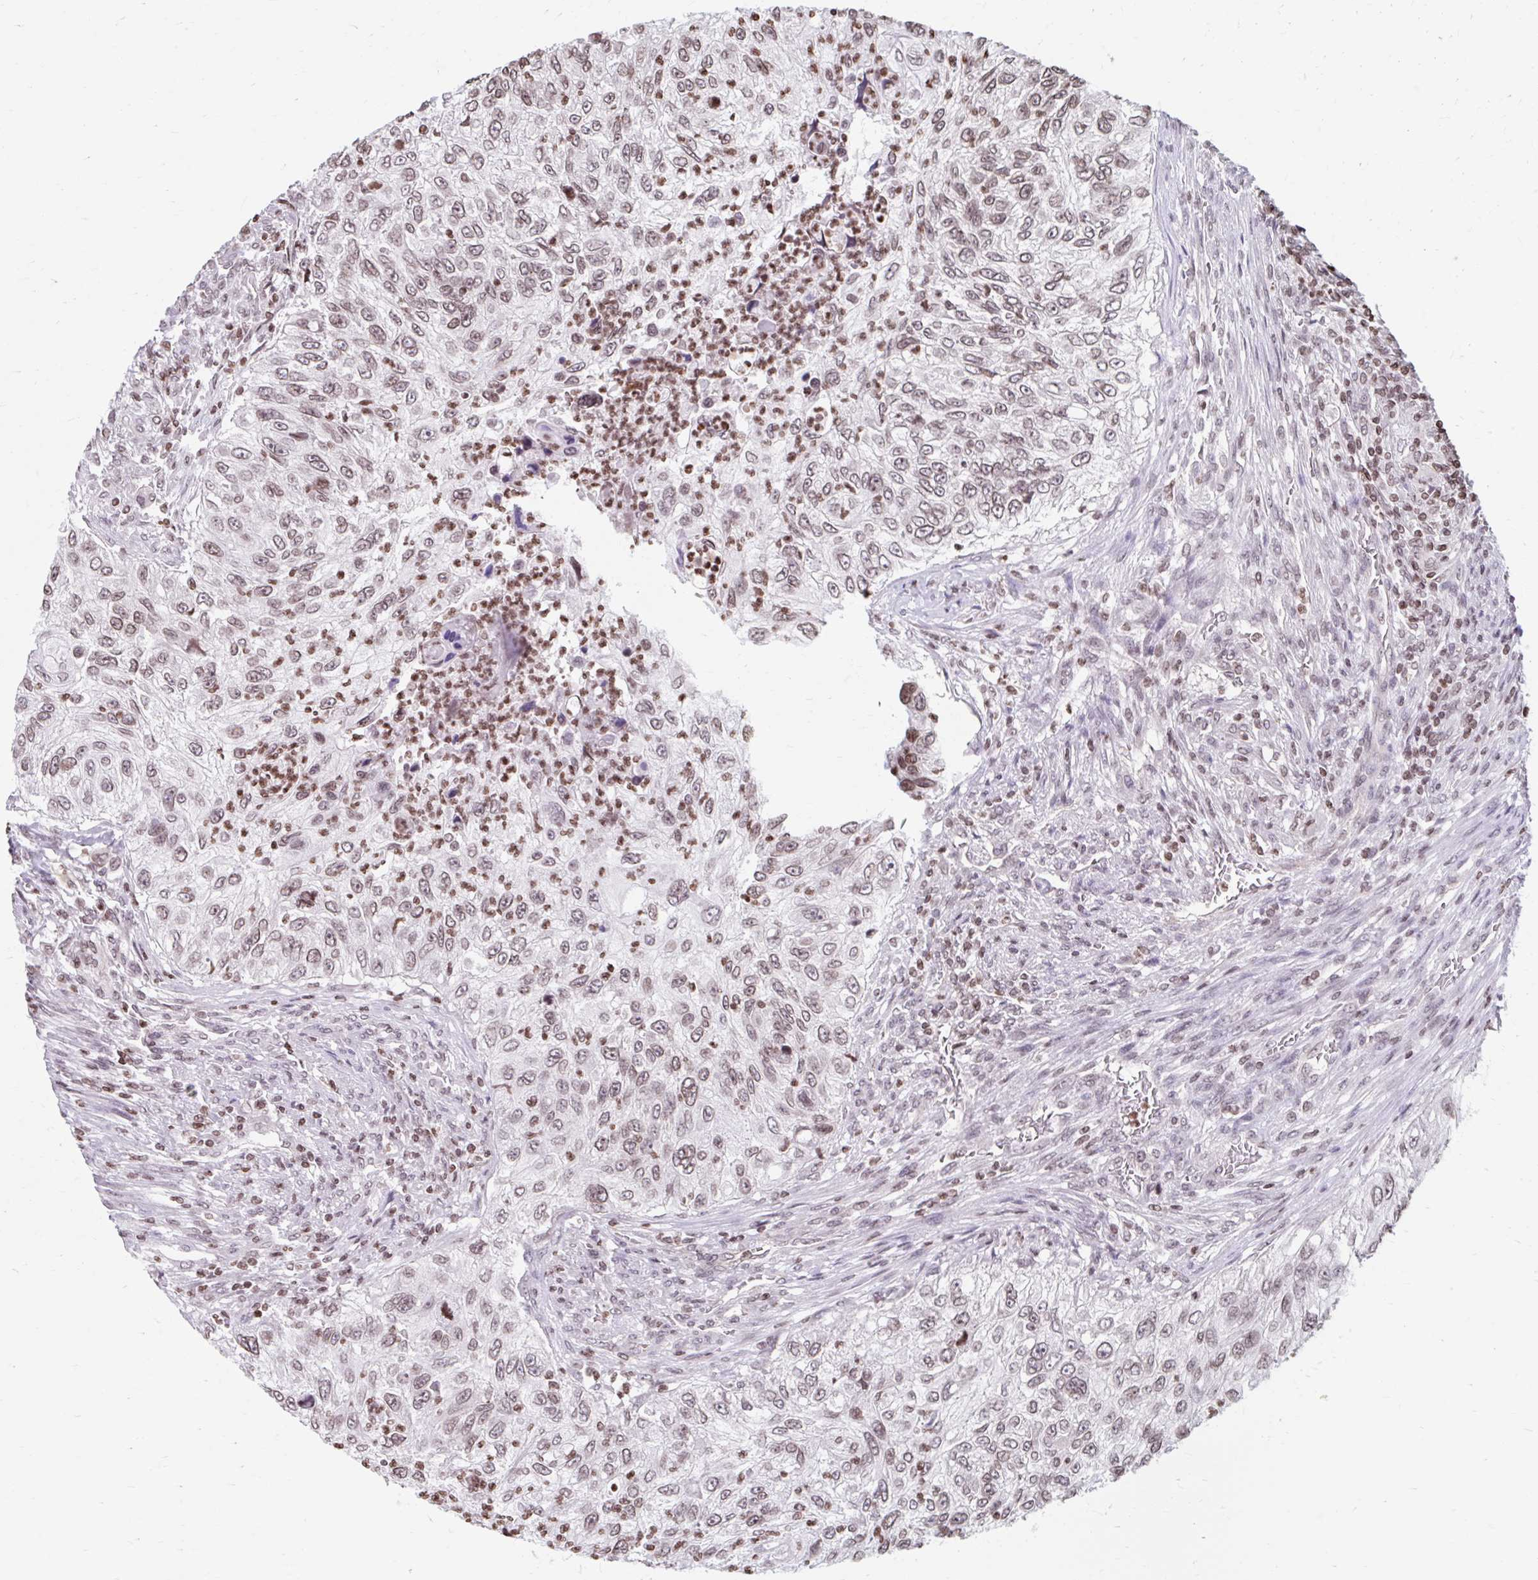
{"staining": {"intensity": "moderate", "quantity": "25%-75%", "location": "nuclear"}, "tissue": "urothelial cancer", "cell_type": "Tumor cells", "image_type": "cancer", "snomed": [{"axis": "morphology", "description": "Urothelial carcinoma, High grade"}, {"axis": "topography", "description": "Urinary bladder"}], "caption": "Tumor cells demonstrate moderate nuclear staining in approximately 25%-75% of cells in high-grade urothelial carcinoma.", "gene": "ORC3", "patient": {"sex": "female", "age": 60}}